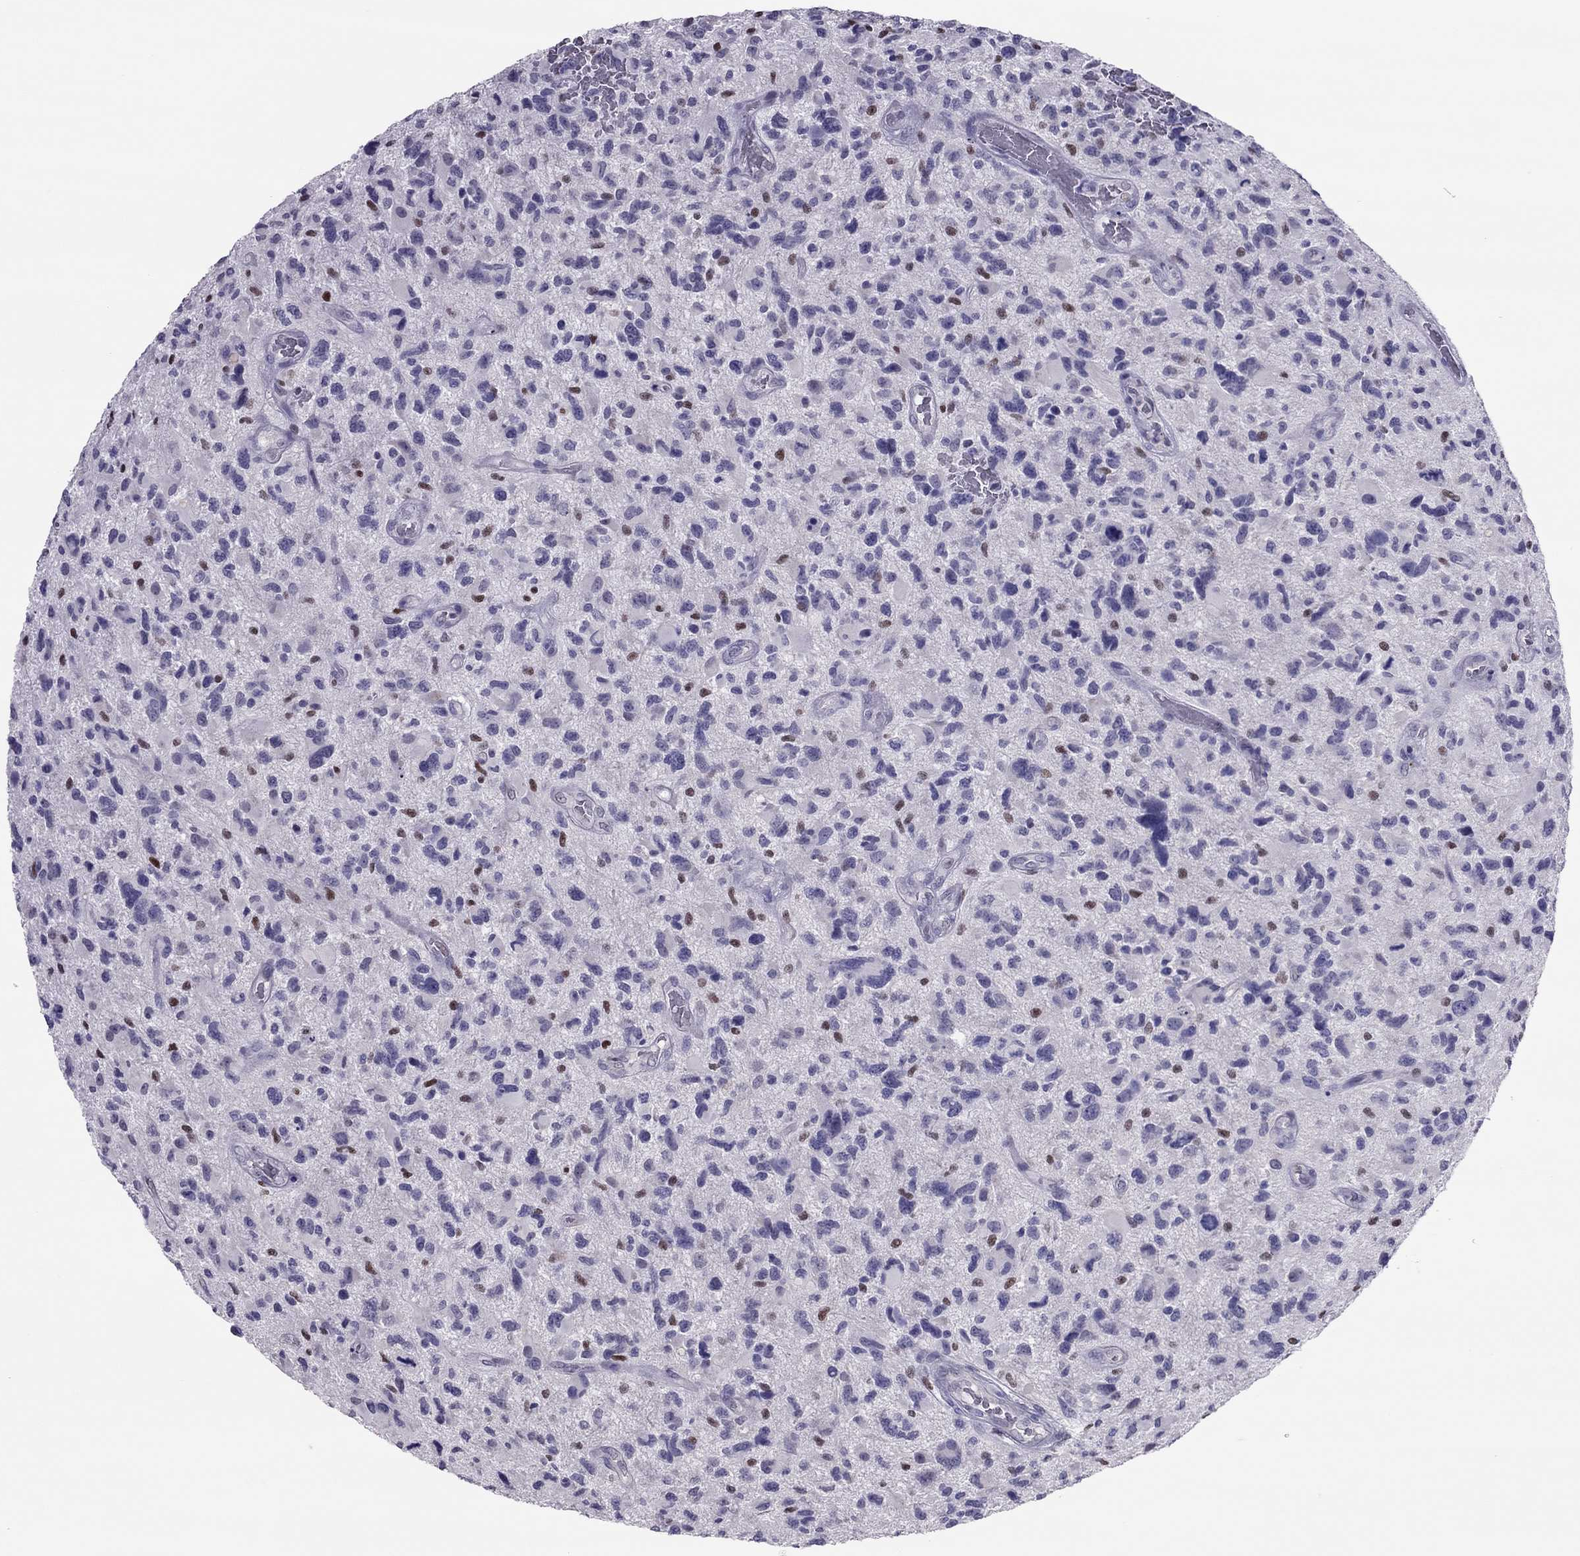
{"staining": {"intensity": "negative", "quantity": "none", "location": "none"}, "tissue": "glioma", "cell_type": "Tumor cells", "image_type": "cancer", "snomed": [{"axis": "morphology", "description": "Glioma, malignant, NOS"}, {"axis": "morphology", "description": "Glioma, malignant, High grade"}, {"axis": "topography", "description": "Brain"}], "caption": "Immunohistochemistry of glioma reveals no expression in tumor cells. Nuclei are stained in blue.", "gene": "SPINT3", "patient": {"sex": "female", "age": 71}}